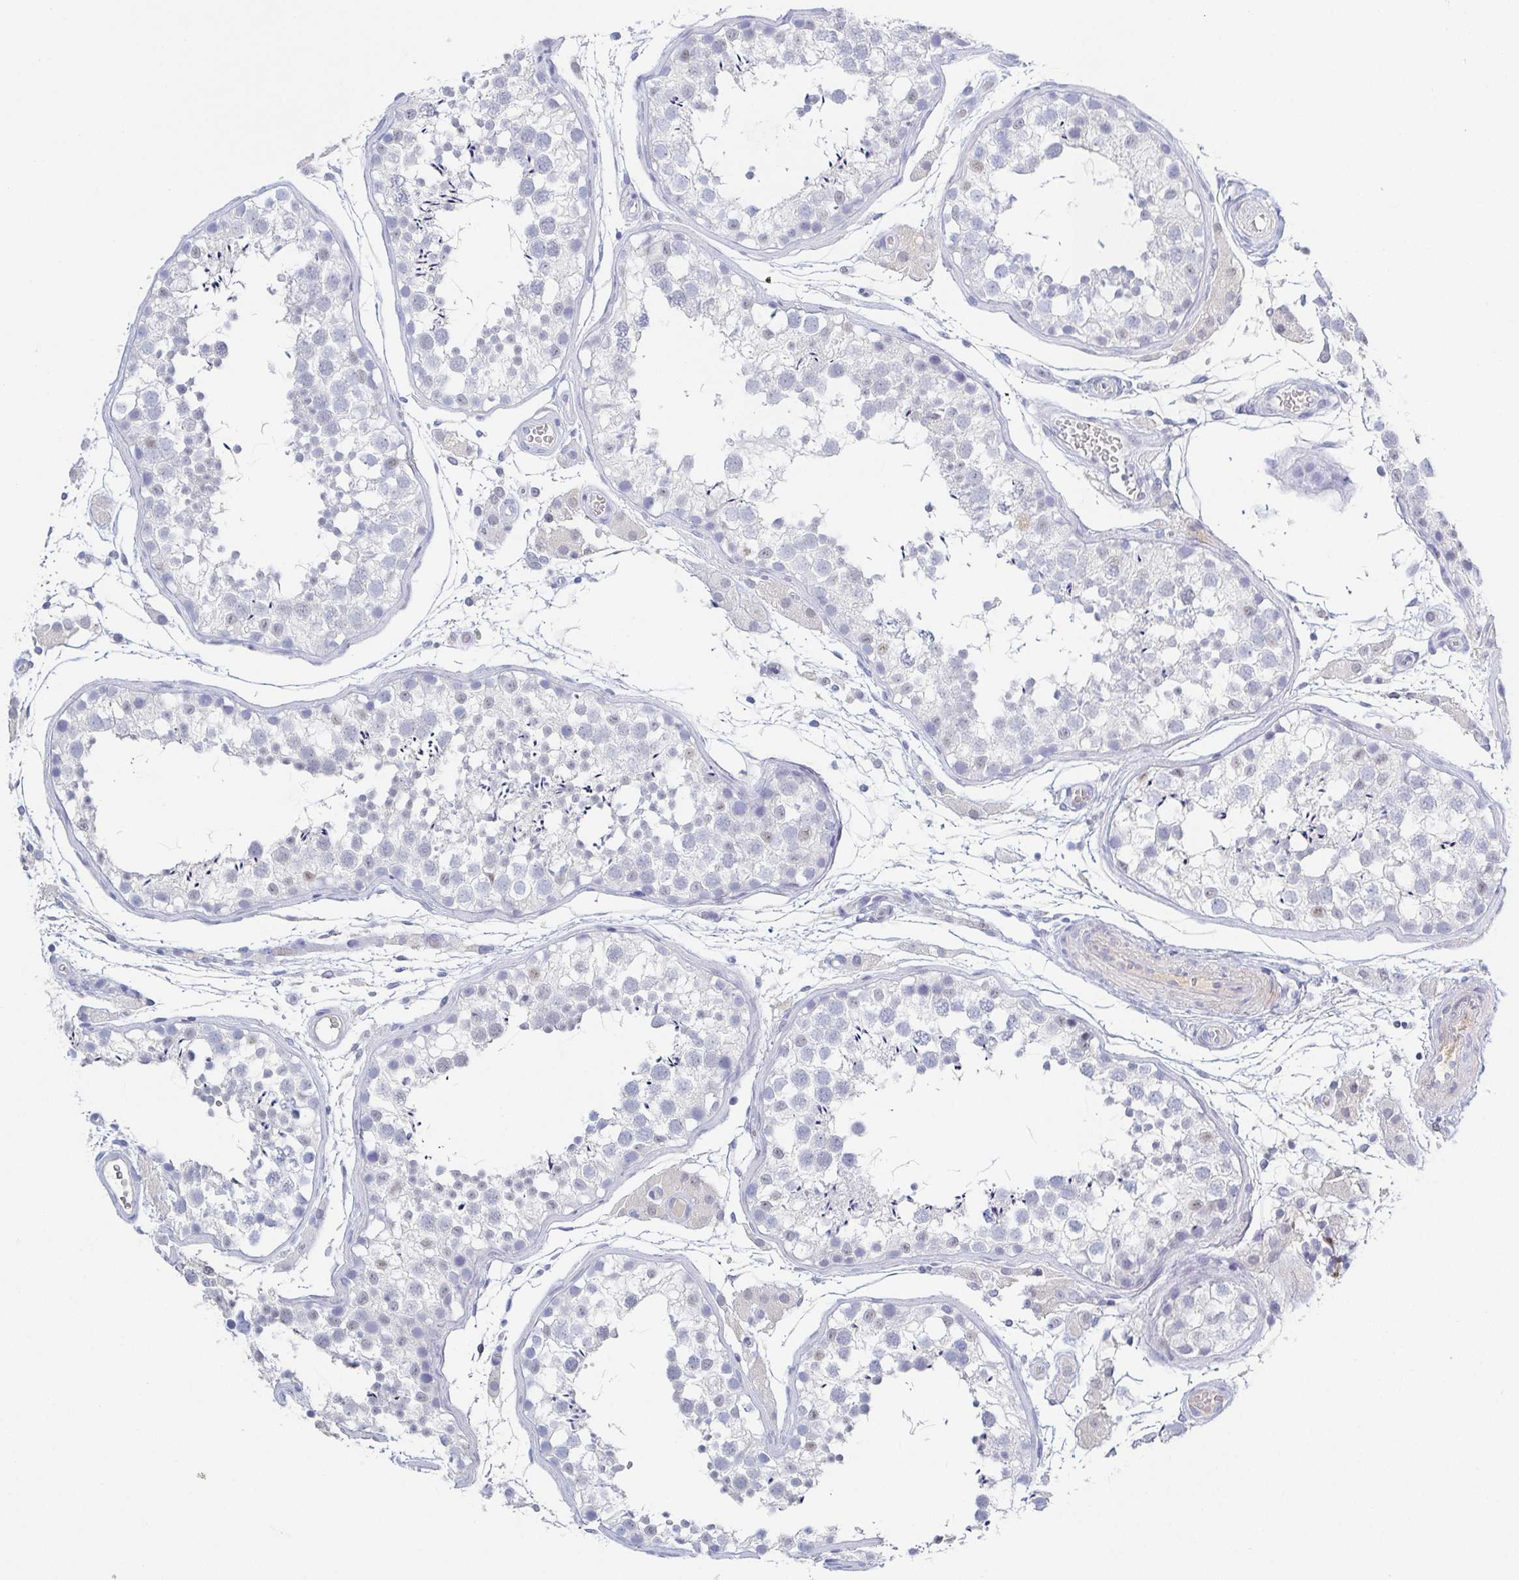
{"staining": {"intensity": "negative", "quantity": "none", "location": "none"}, "tissue": "testis", "cell_type": "Cells in seminiferous ducts", "image_type": "normal", "snomed": [{"axis": "morphology", "description": "Normal tissue, NOS"}, {"axis": "morphology", "description": "Seminoma, NOS"}, {"axis": "topography", "description": "Testis"}], "caption": "Immunohistochemistry (IHC) photomicrograph of normal testis: human testis stained with DAB (3,3'-diaminobenzidine) shows no significant protein expression in cells in seminiferous ducts. (Brightfield microscopy of DAB (3,3'-diaminobenzidine) immunohistochemistry at high magnification).", "gene": "RHOV", "patient": {"sex": "male", "age": 29}}